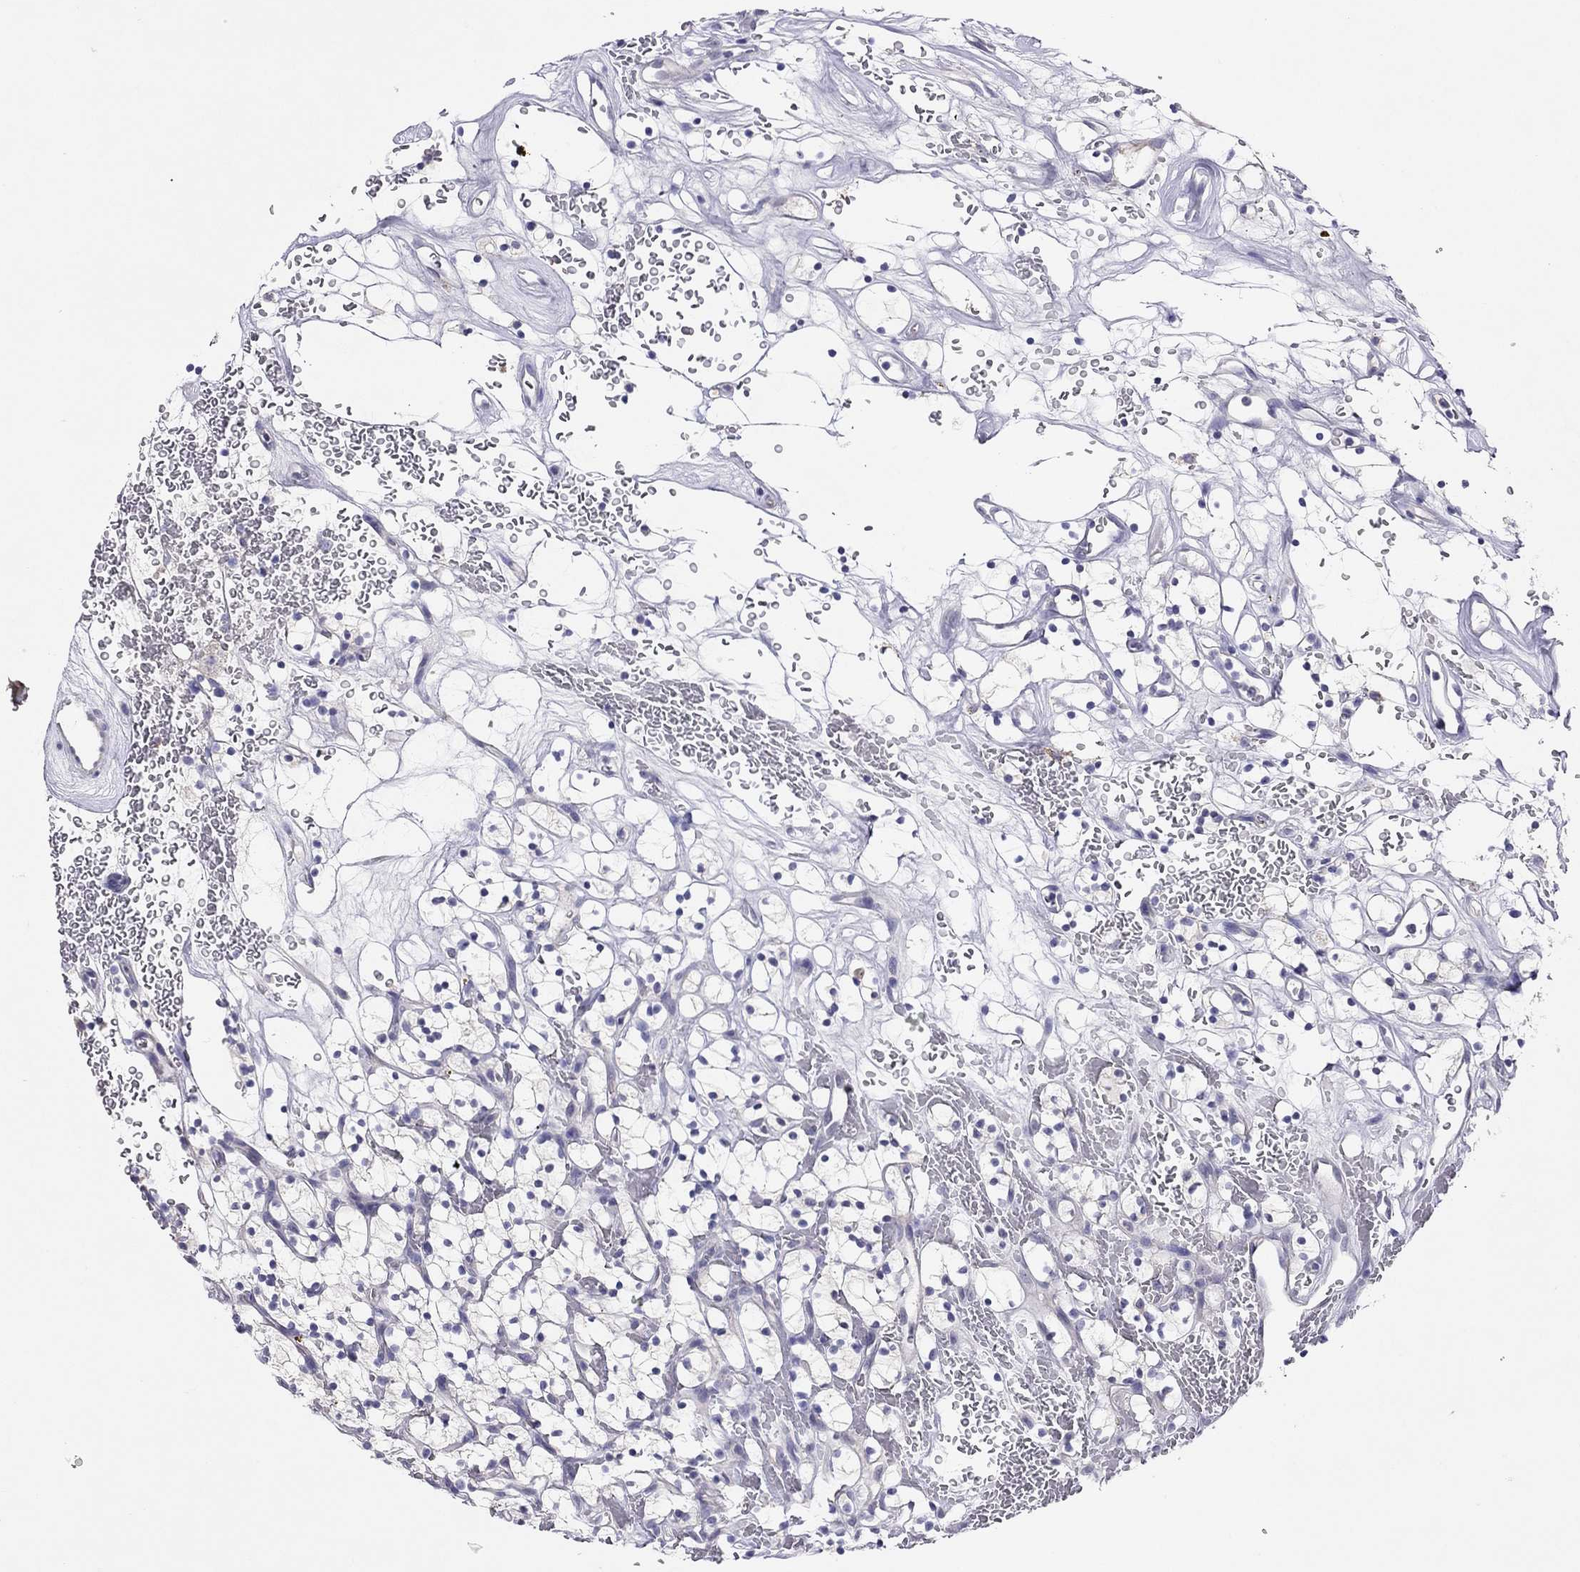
{"staining": {"intensity": "negative", "quantity": "none", "location": "none"}, "tissue": "renal cancer", "cell_type": "Tumor cells", "image_type": "cancer", "snomed": [{"axis": "morphology", "description": "Adenocarcinoma, NOS"}, {"axis": "topography", "description": "Kidney"}], "caption": "An immunohistochemistry (IHC) histopathology image of renal cancer (adenocarcinoma) is shown. There is no staining in tumor cells of renal cancer (adenocarcinoma). The staining is performed using DAB brown chromogen with nuclei counter-stained in using hematoxylin.", "gene": "CAPNS2", "patient": {"sex": "female", "age": 64}}